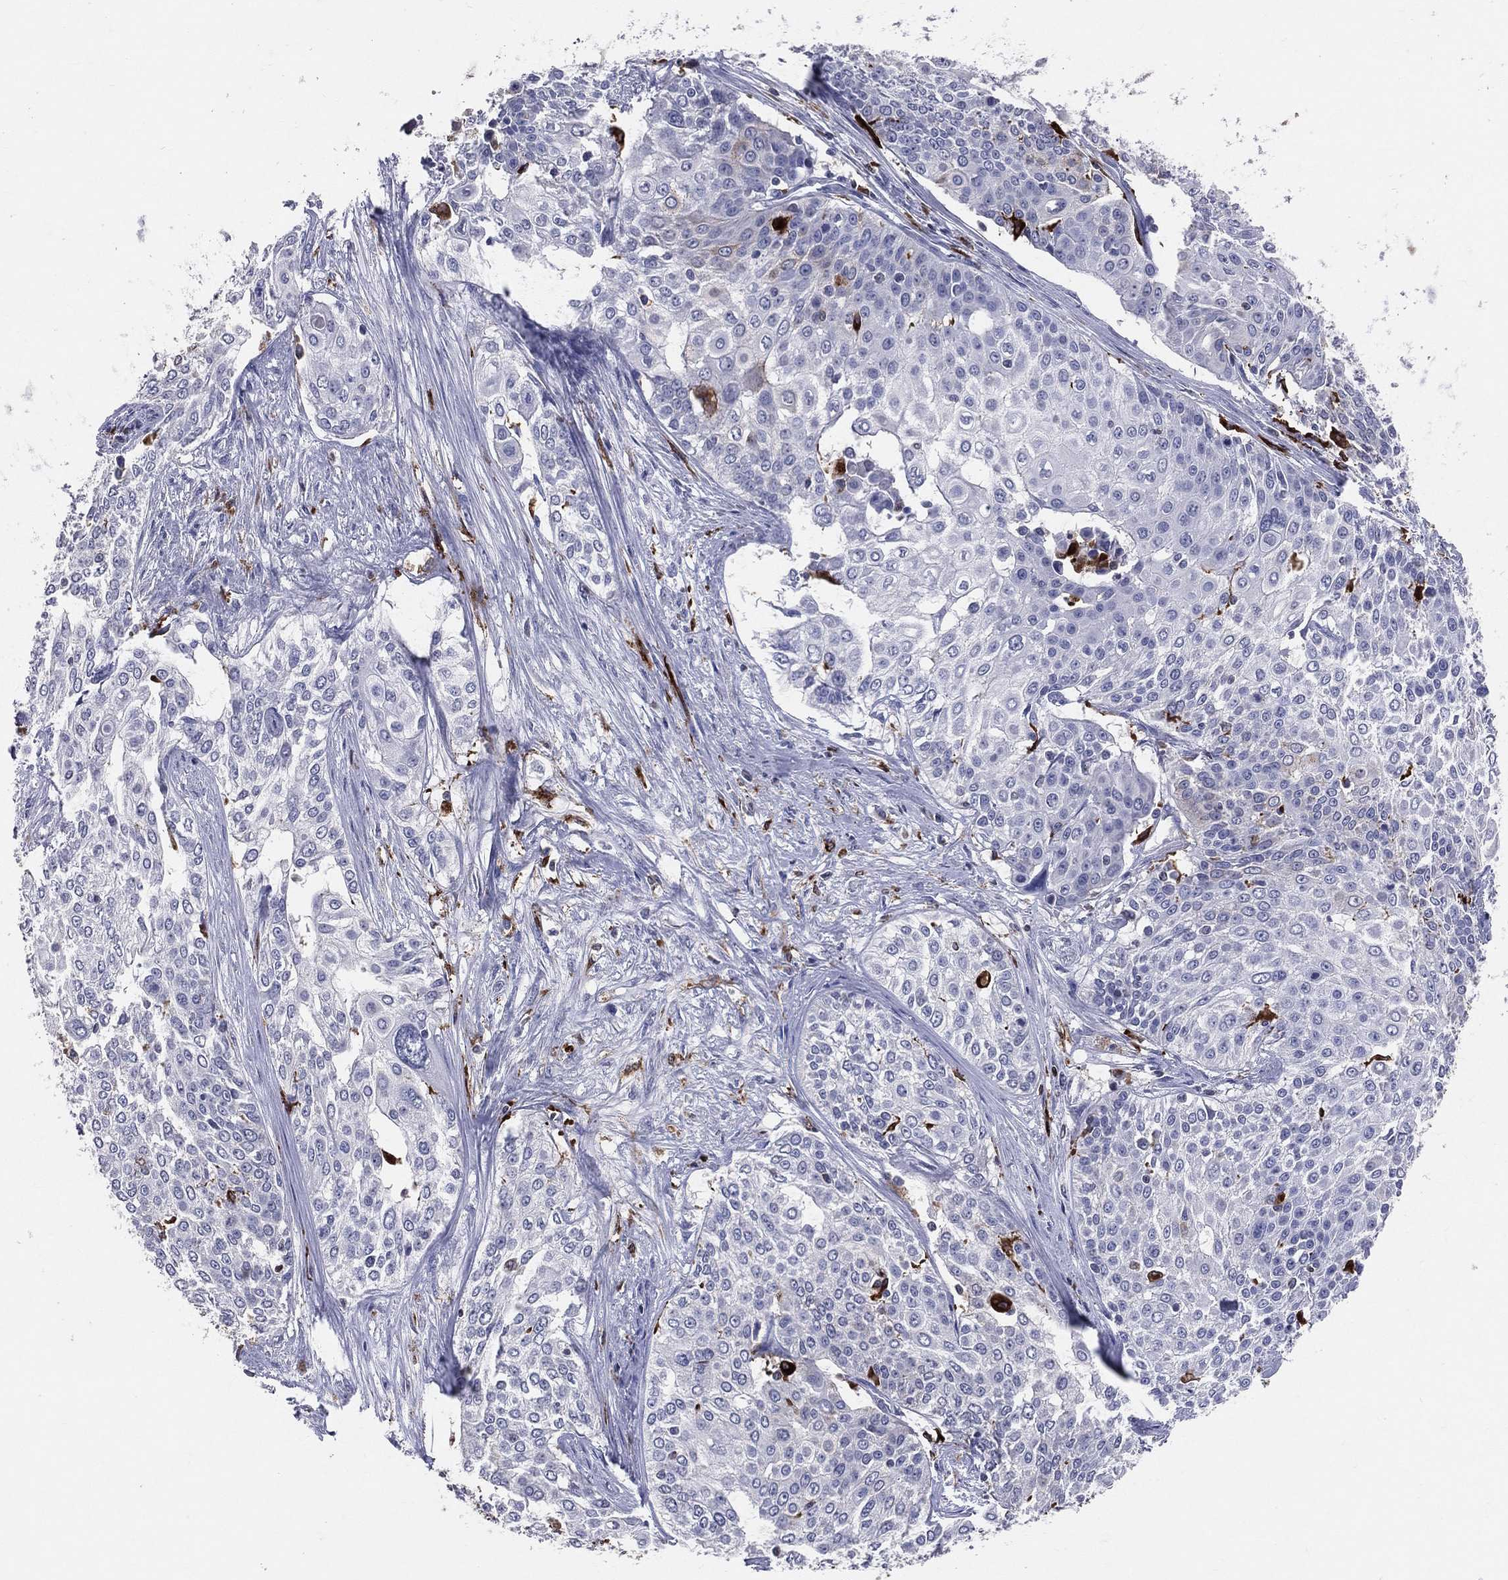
{"staining": {"intensity": "negative", "quantity": "none", "location": "none"}, "tissue": "cervical cancer", "cell_type": "Tumor cells", "image_type": "cancer", "snomed": [{"axis": "morphology", "description": "Squamous cell carcinoma, NOS"}, {"axis": "topography", "description": "Cervix"}], "caption": "A histopathology image of cervical cancer (squamous cell carcinoma) stained for a protein reveals no brown staining in tumor cells.", "gene": "CD74", "patient": {"sex": "female", "age": 39}}